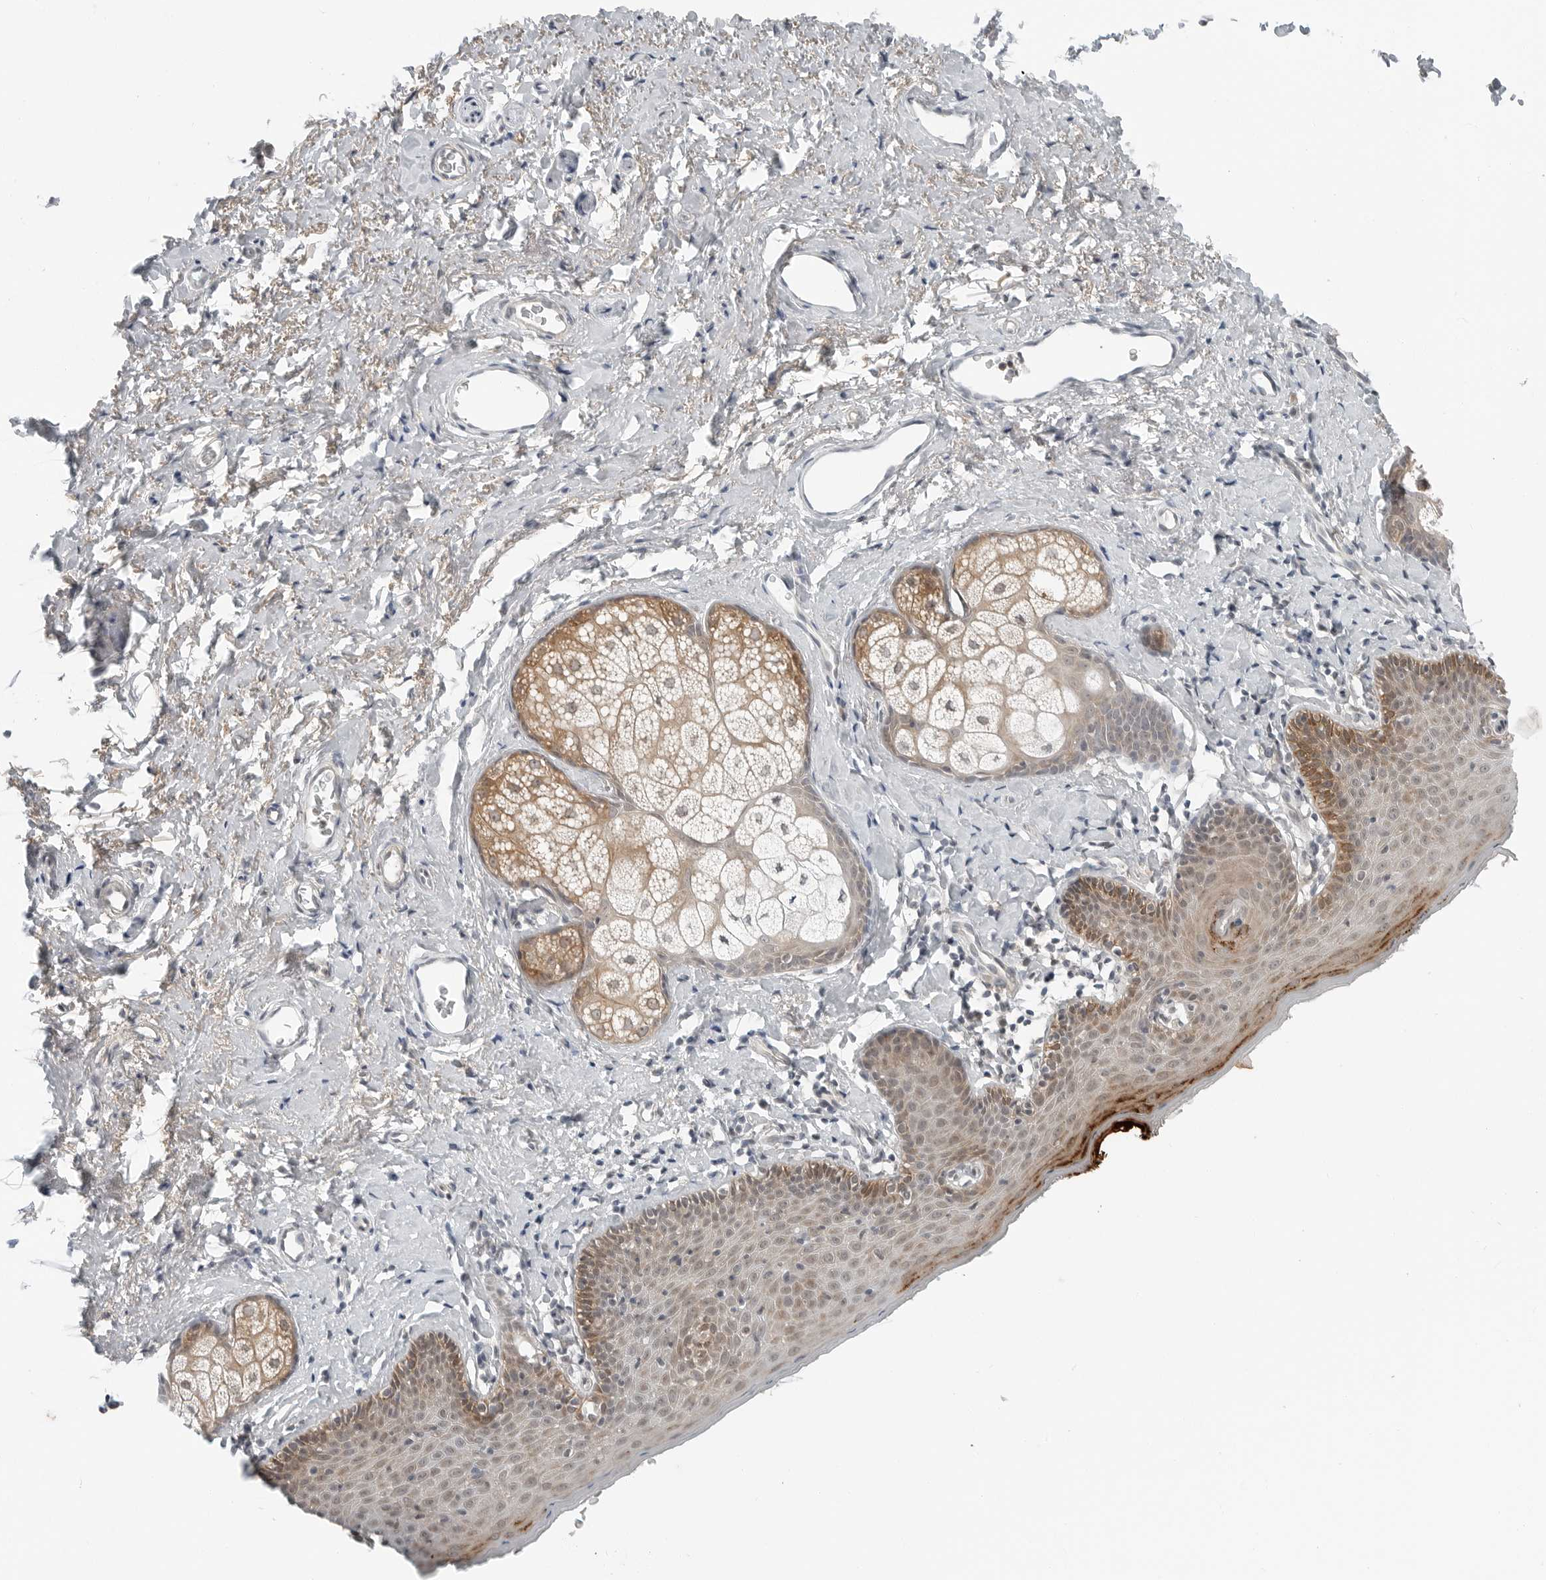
{"staining": {"intensity": "moderate", "quantity": "25%-75%", "location": "cytoplasmic/membranous,nuclear"}, "tissue": "skin", "cell_type": "Epidermal cells", "image_type": "normal", "snomed": [{"axis": "morphology", "description": "Normal tissue, NOS"}, {"axis": "topography", "description": "Vulva"}], "caption": "Protein staining of unremarkable skin displays moderate cytoplasmic/membranous,nuclear staining in about 25%-75% of epidermal cells. The protein is stained brown, and the nuclei are stained in blue (DAB IHC with brightfield microscopy, high magnification).", "gene": "FCRLB", "patient": {"sex": "female", "age": 66}}